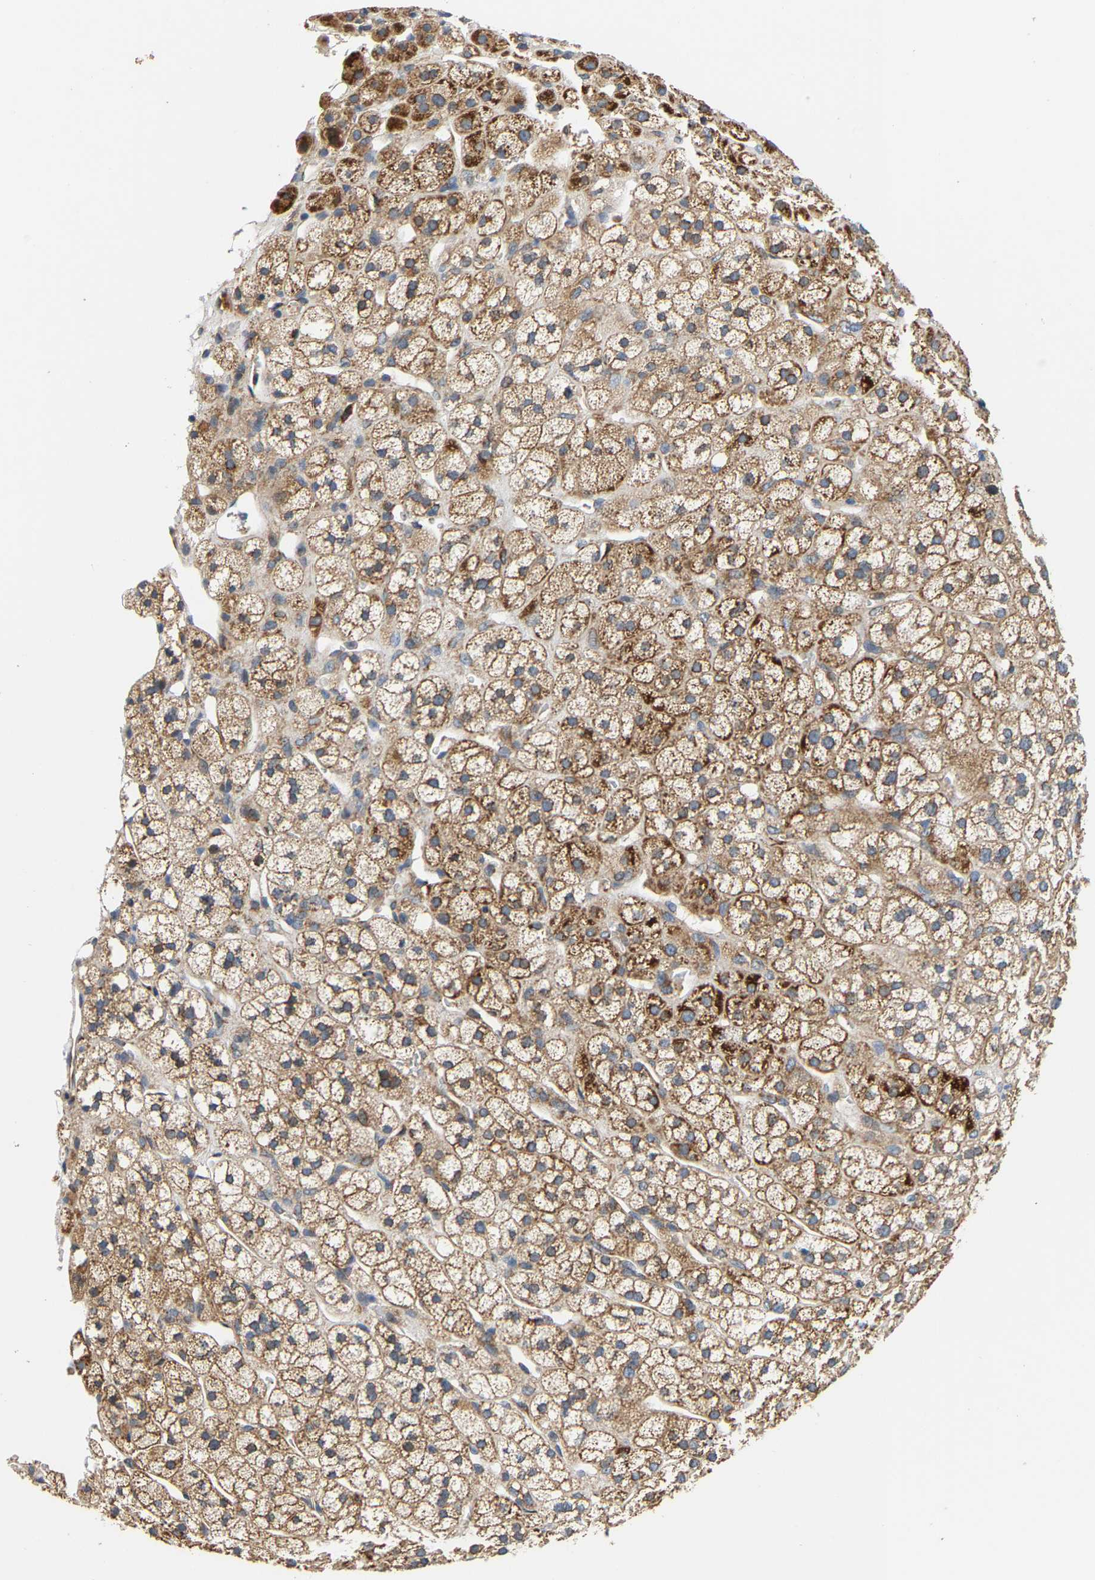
{"staining": {"intensity": "strong", "quantity": ">75%", "location": "cytoplasmic/membranous"}, "tissue": "adrenal gland", "cell_type": "Glandular cells", "image_type": "normal", "snomed": [{"axis": "morphology", "description": "Normal tissue, NOS"}, {"axis": "topography", "description": "Adrenal gland"}], "caption": "Adrenal gland stained with immunohistochemistry (IHC) reveals strong cytoplasmic/membranous staining in approximately >75% of glandular cells.", "gene": "TMEM168", "patient": {"sex": "male", "age": 56}}